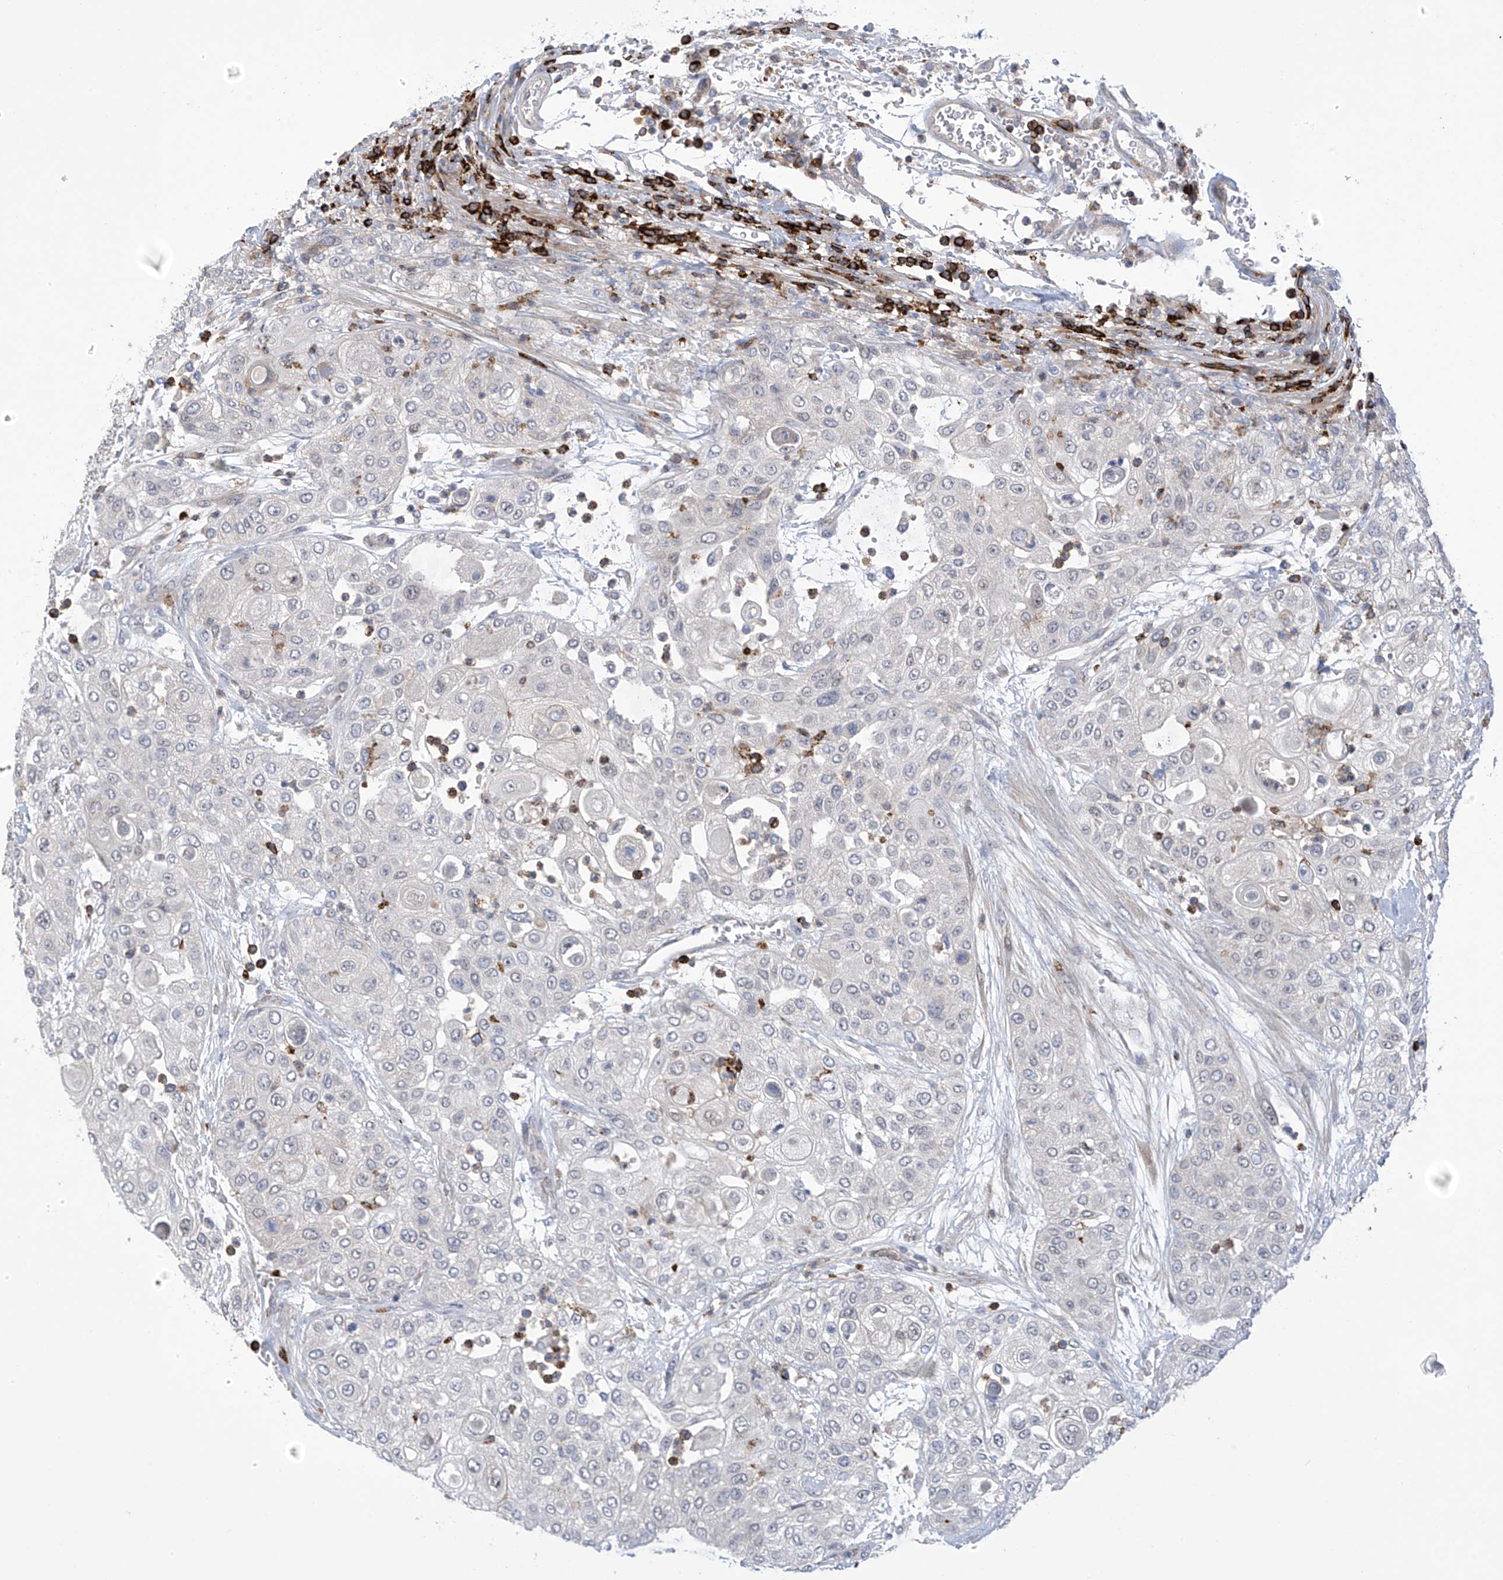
{"staining": {"intensity": "negative", "quantity": "none", "location": "none"}, "tissue": "urothelial cancer", "cell_type": "Tumor cells", "image_type": "cancer", "snomed": [{"axis": "morphology", "description": "Urothelial carcinoma, High grade"}, {"axis": "topography", "description": "Urinary bladder"}], "caption": "Immunohistochemistry photomicrograph of neoplastic tissue: human high-grade urothelial carcinoma stained with DAB (3,3'-diaminobenzidine) shows no significant protein positivity in tumor cells.", "gene": "IBA57", "patient": {"sex": "female", "age": 79}}